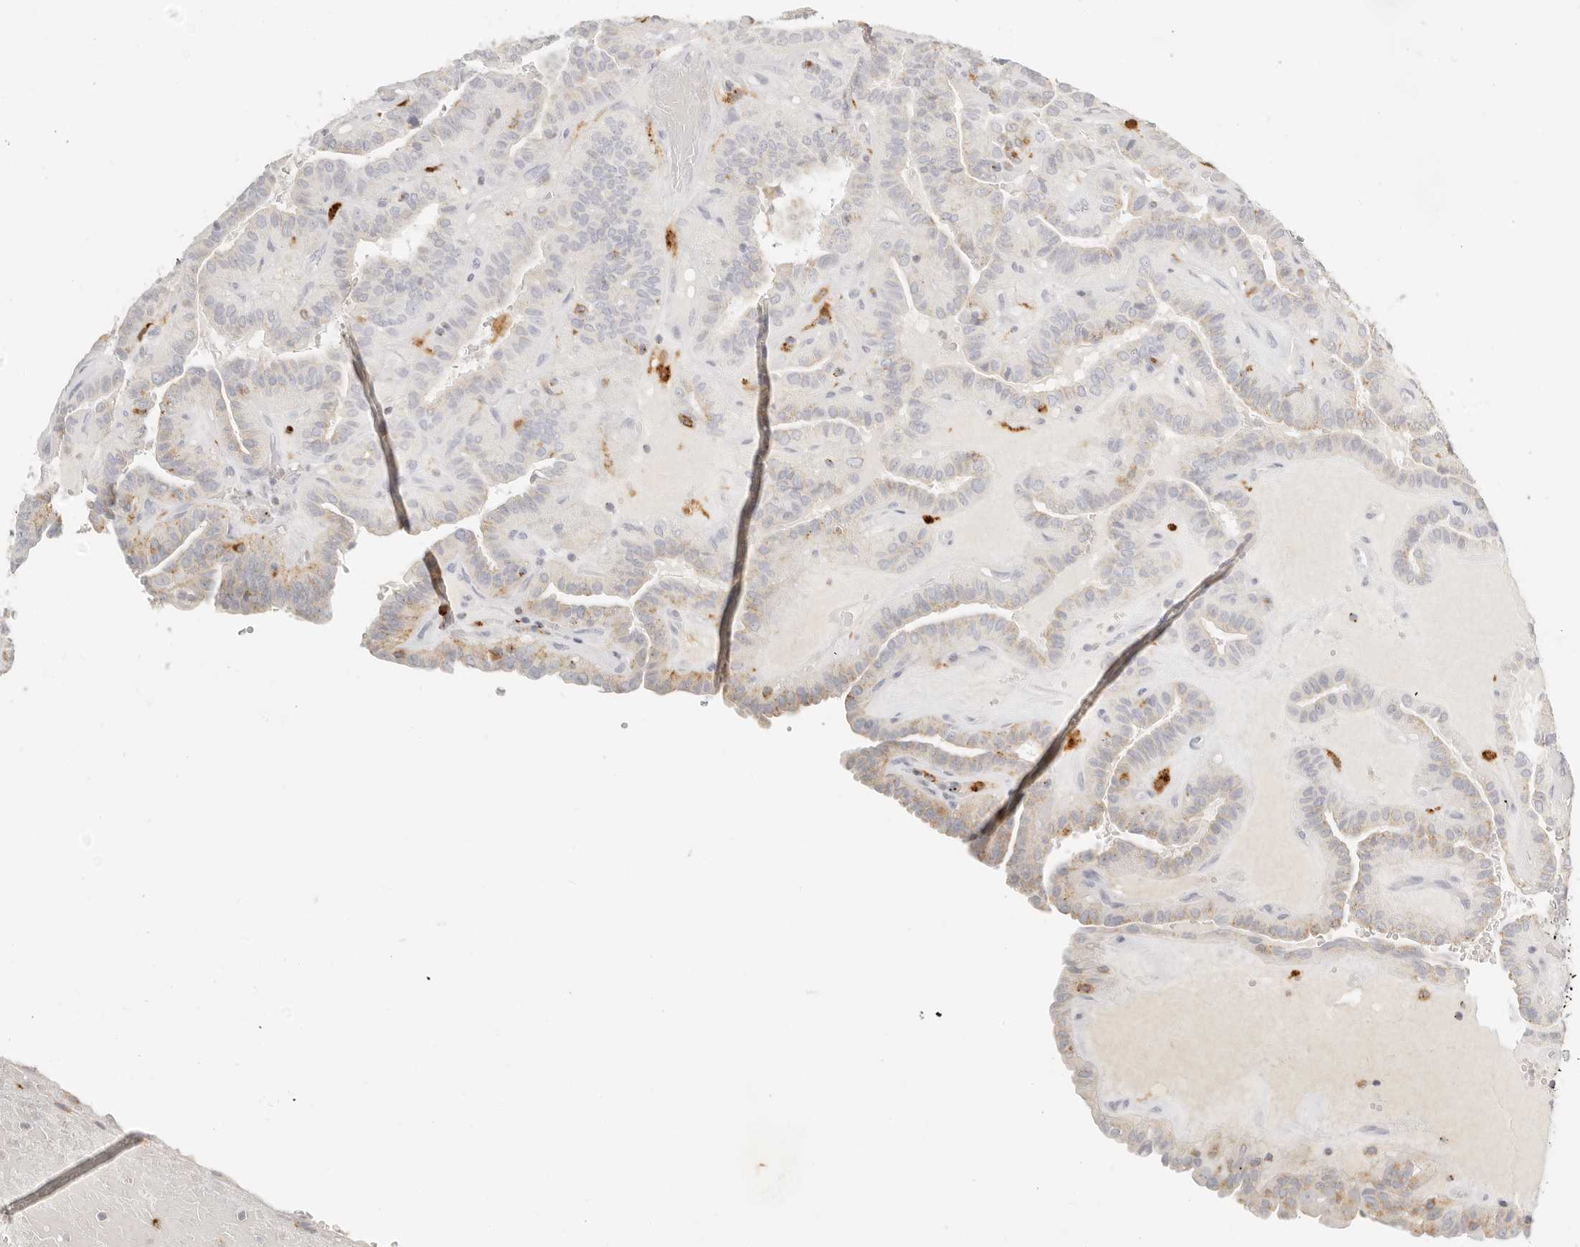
{"staining": {"intensity": "weak", "quantity": "<25%", "location": "cytoplasmic/membranous"}, "tissue": "thyroid cancer", "cell_type": "Tumor cells", "image_type": "cancer", "snomed": [{"axis": "morphology", "description": "Papillary adenocarcinoma, NOS"}, {"axis": "topography", "description": "Thyroid gland"}], "caption": "DAB immunohistochemical staining of human thyroid cancer displays no significant staining in tumor cells.", "gene": "RNASET2", "patient": {"sex": "male", "age": 77}}